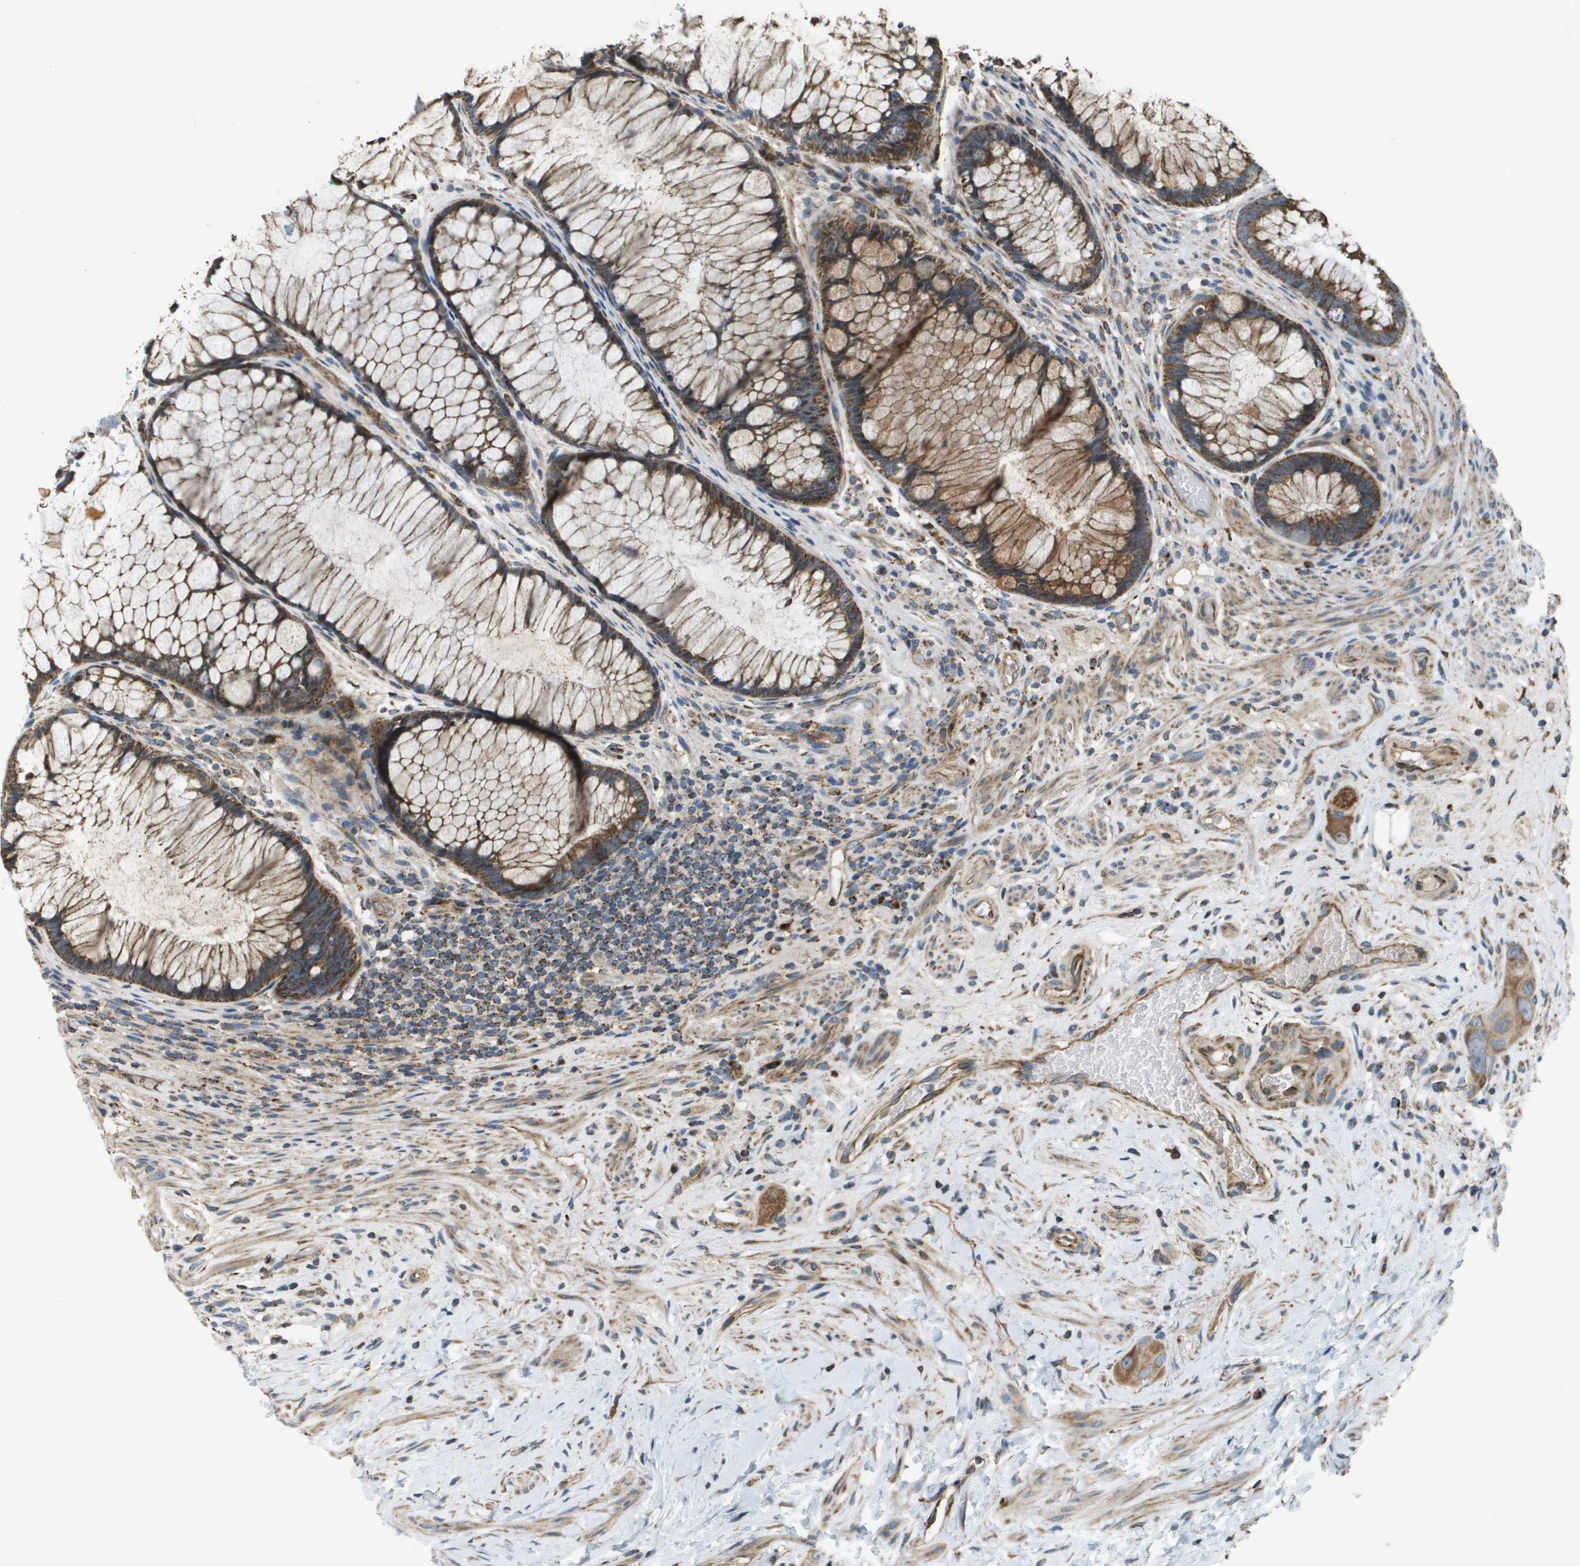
{"staining": {"intensity": "moderate", "quantity": ">75%", "location": "cytoplasmic/membranous"}, "tissue": "colorectal cancer", "cell_type": "Tumor cells", "image_type": "cancer", "snomed": [{"axis": "morphology", "description": "Adenocarcinoma, NOS"}, {"axis": "topography", "description": "Rectum"}], "caption": "Immunohistochemical staining of human colorectal cancer shows medium levels of moderate cytoplasmic/membranous staining in approximately >75% of tumor cells. Using DAB (3,3'-diaminobenzidine) (brown) and hematoxylin (blue) stains, captured at high magnification using brightfield microscopy.", "gene": "NRK", "patient": {"sex": "male", "age": 51}}